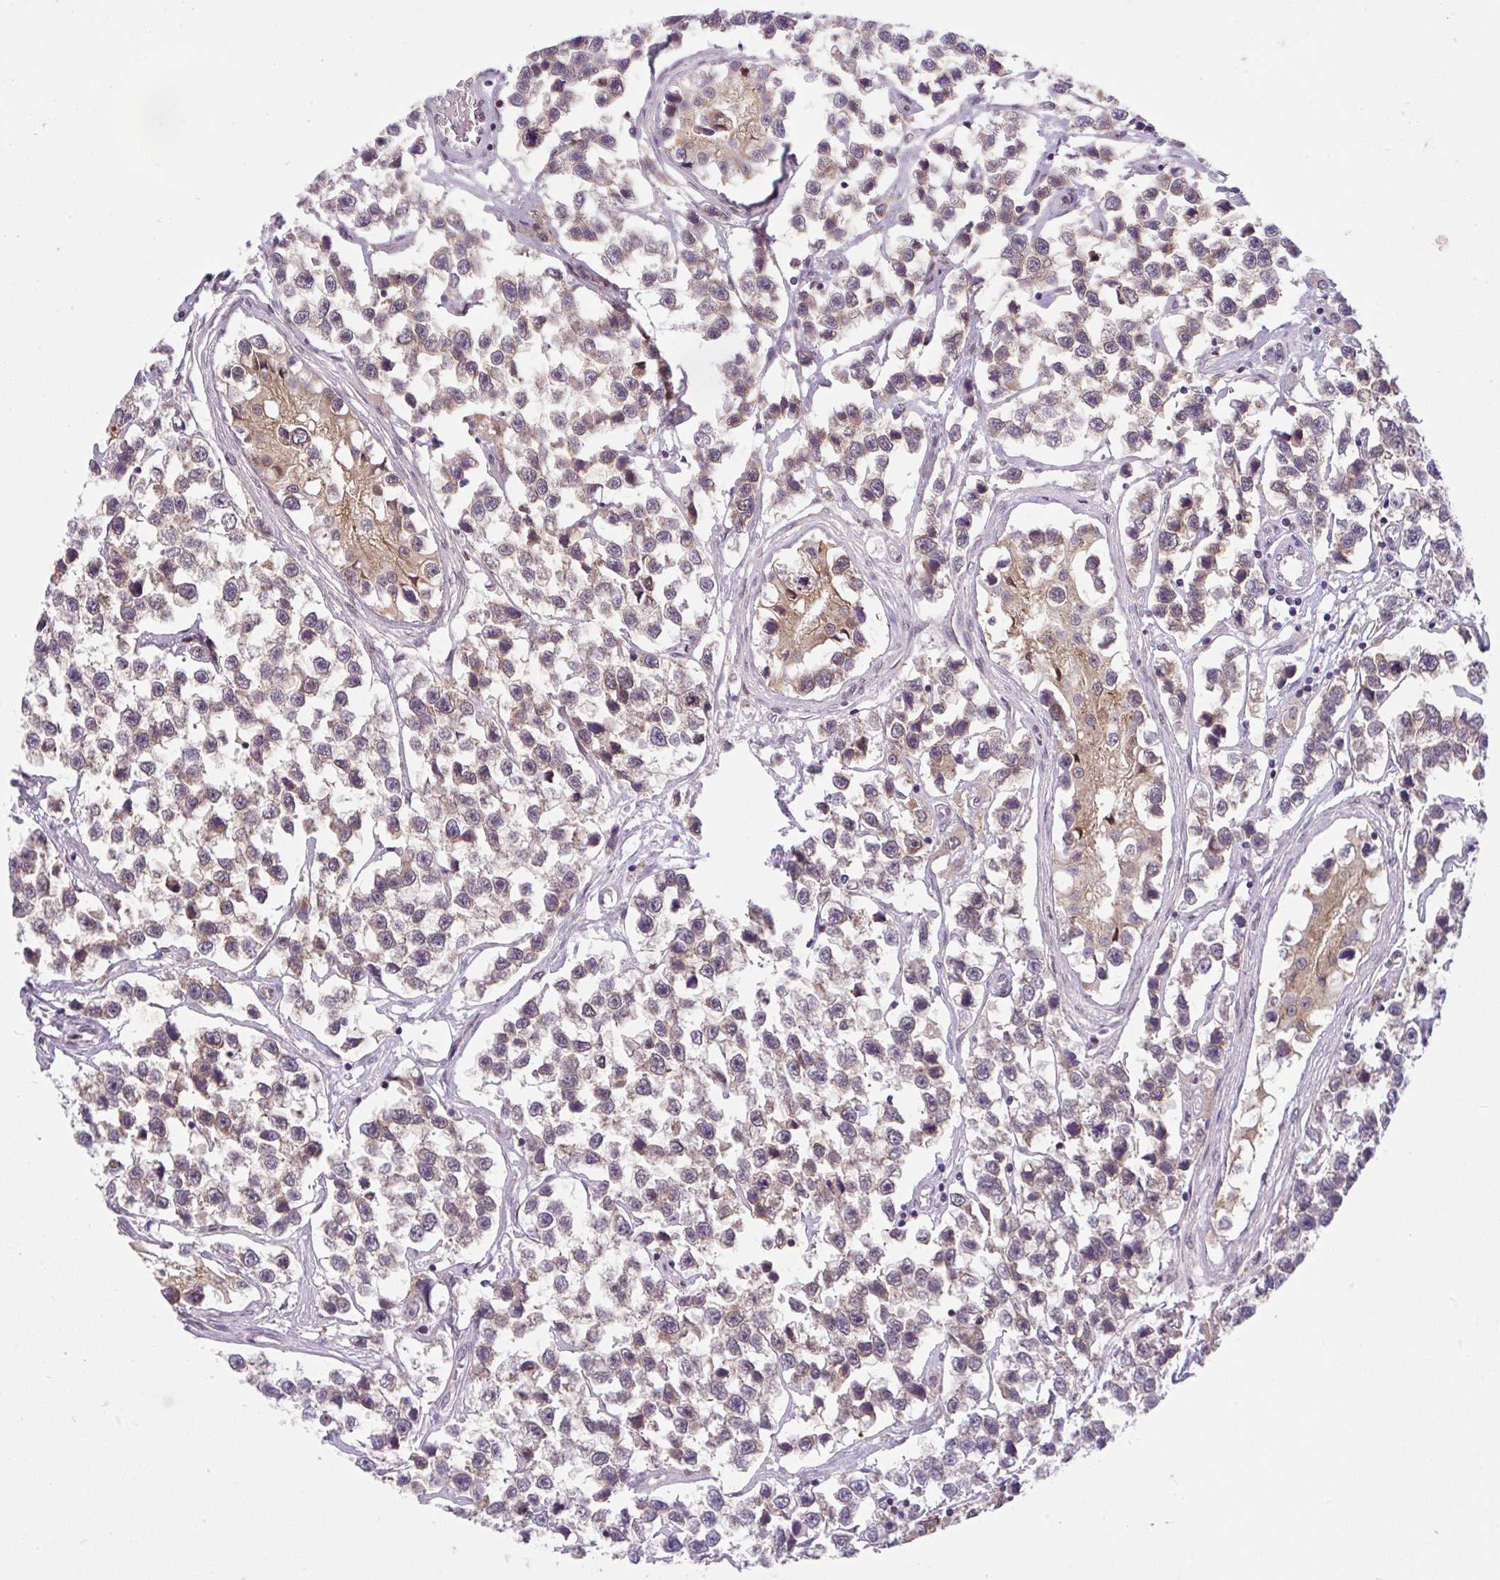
{"staining": {"intensity": "weak", "quantity": ">75%", "location": "cytoplasmic/membranous,nuclear"}, "tissue": "testis cancer", "cell_type": "Tumor cells", "image_type": "cancer", "snomed": [{"axis": "morphology", "description": "Seminoma, NOS"}, {"axis": "topography", "description": "Testis"}], "caption": "Brown immunohistochemical staining in human testis cancer (seminoma) reveals weak cytoplasmic/membranous and nuclear expression in about >75% of tumor cells.", "gene": "RALBP1", "patient": {"sex": "male", "age": 26}}